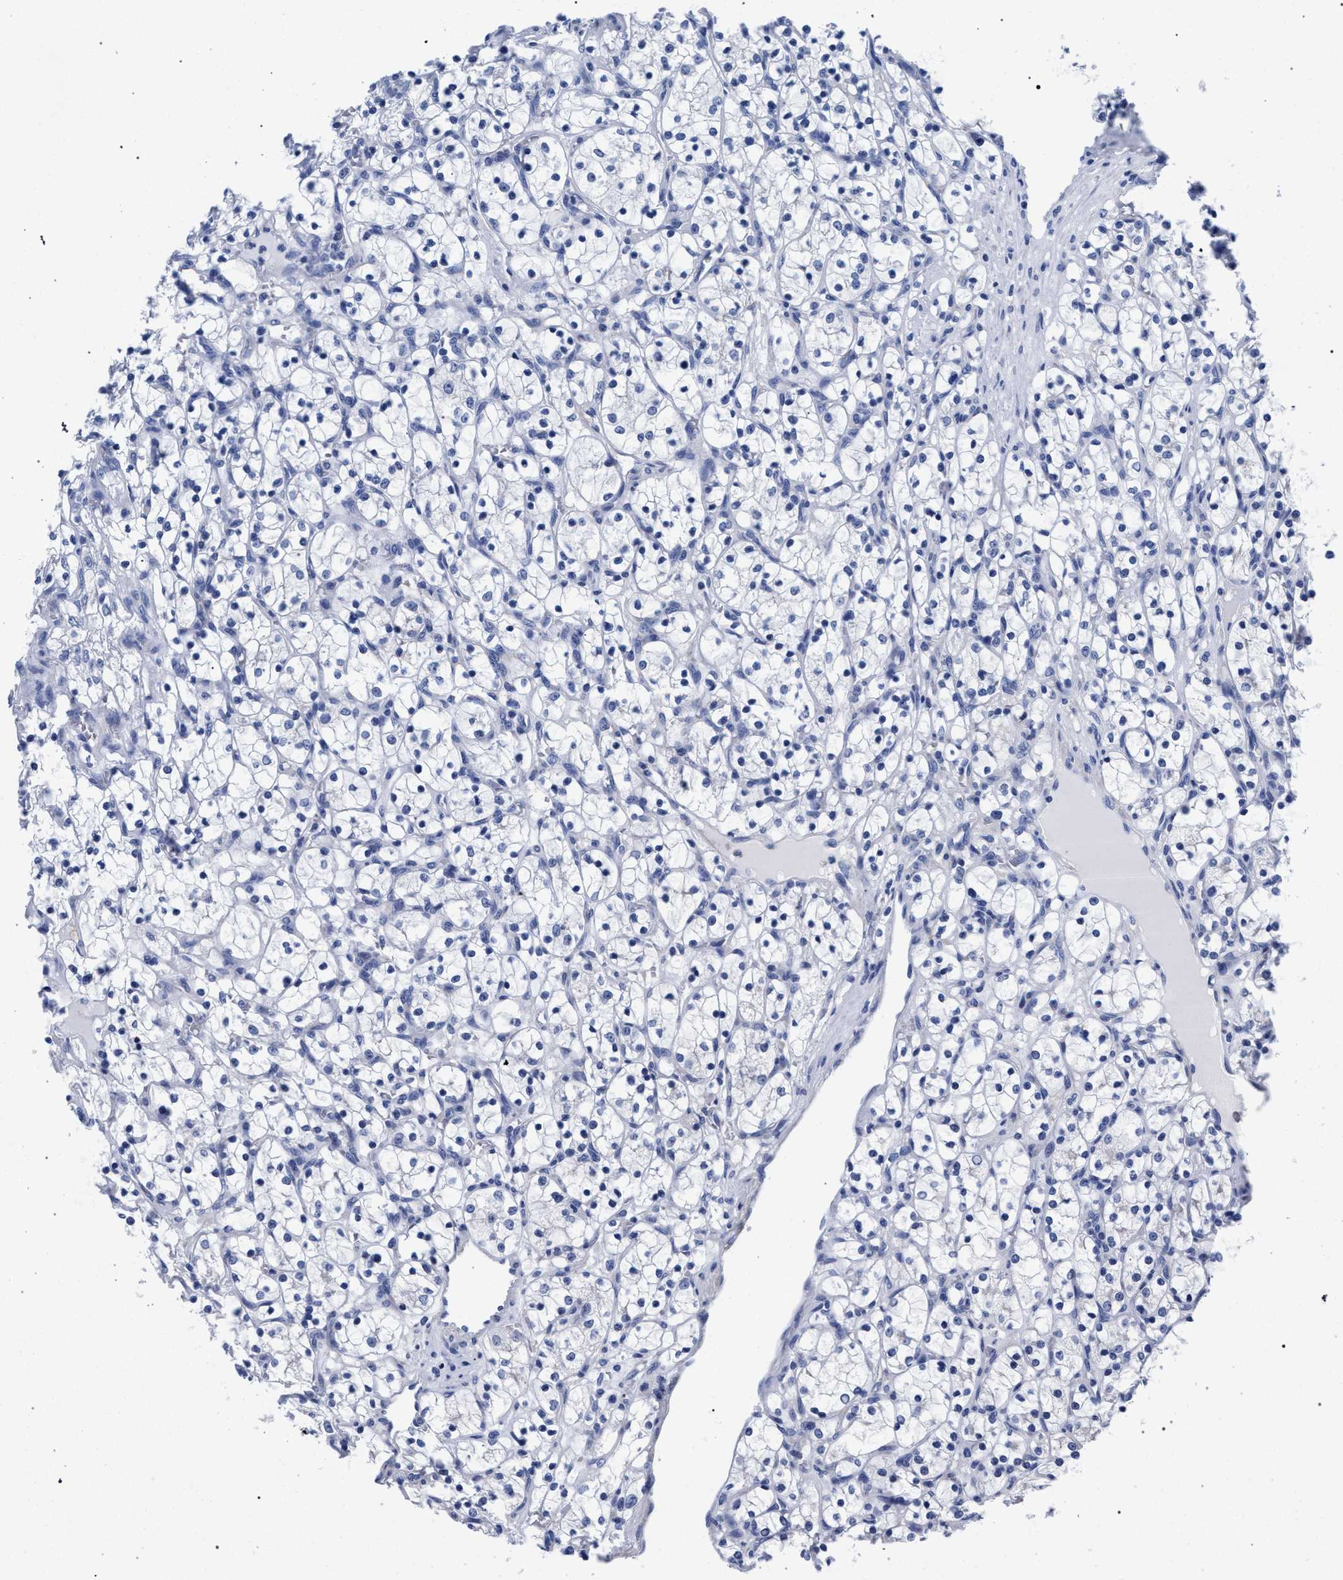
{"staining": {"intensity": "negative", "quantity": "none", "location": "none"}, "tissue": "renal cancer", "cell_type": "Tumor cells", "image_type": "cancer", "snomed": [{"axis": "morphology", "description": "Adenocarcinoma, NOS"}, {"axis": "topography", "description": "Kidney"}], "caption": "DAB immunohistochemical staining of human renal cancer exhibits no significant positivity in tumor cells. (Immunohistochemistry, brightfield microscopy, high magnification).", "gene": "AKAP4", "patient": {"sex": "female", "age": 69}}